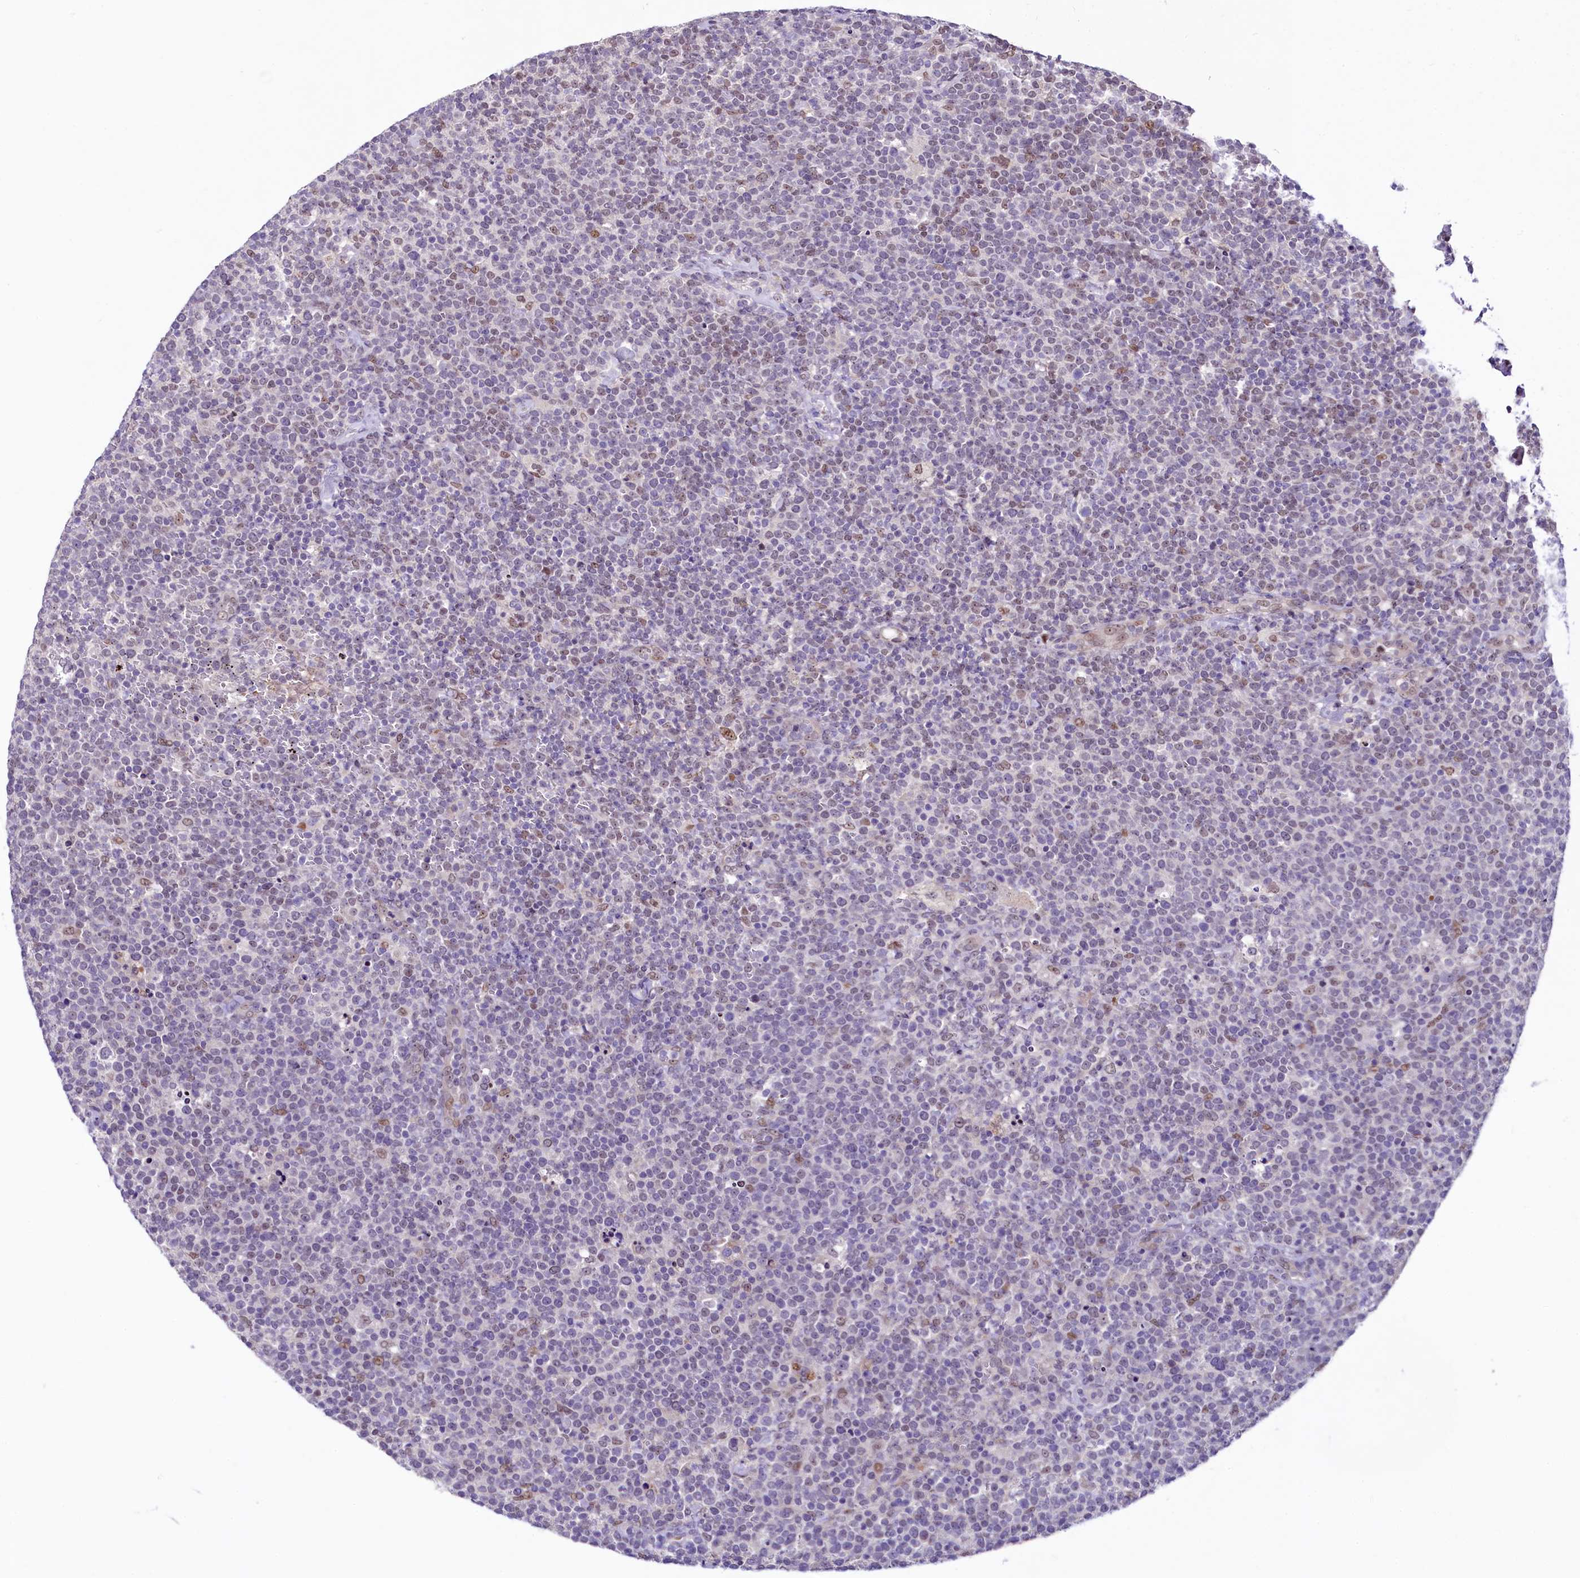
{"staining": {"intensity": "weak", "quantity": "<25%", "location": "nuclear"}, "tissue": "lymphoma", "cell_type": "Tumor cells", "image_type": "cancer", "snomed": [{"axis": "morphology", "description": "Malignant lymphoma, non-Hodgkin's type, High grade"}, {"axis": "topography", "description": "Lymph node"}], "caption": "Immunohistochemistry (IHC) histopathology image of human high-grade malignant lymphoma, non-Hodgkin's type stained for a protein (brown), which shows no expression in tumor cells. (DAB immunohistochemistry (IHC) visualized using brightfield microscopy, high magnification).", "gene": "LEUTX", "patient": {"sex": "male", "age": 61}}